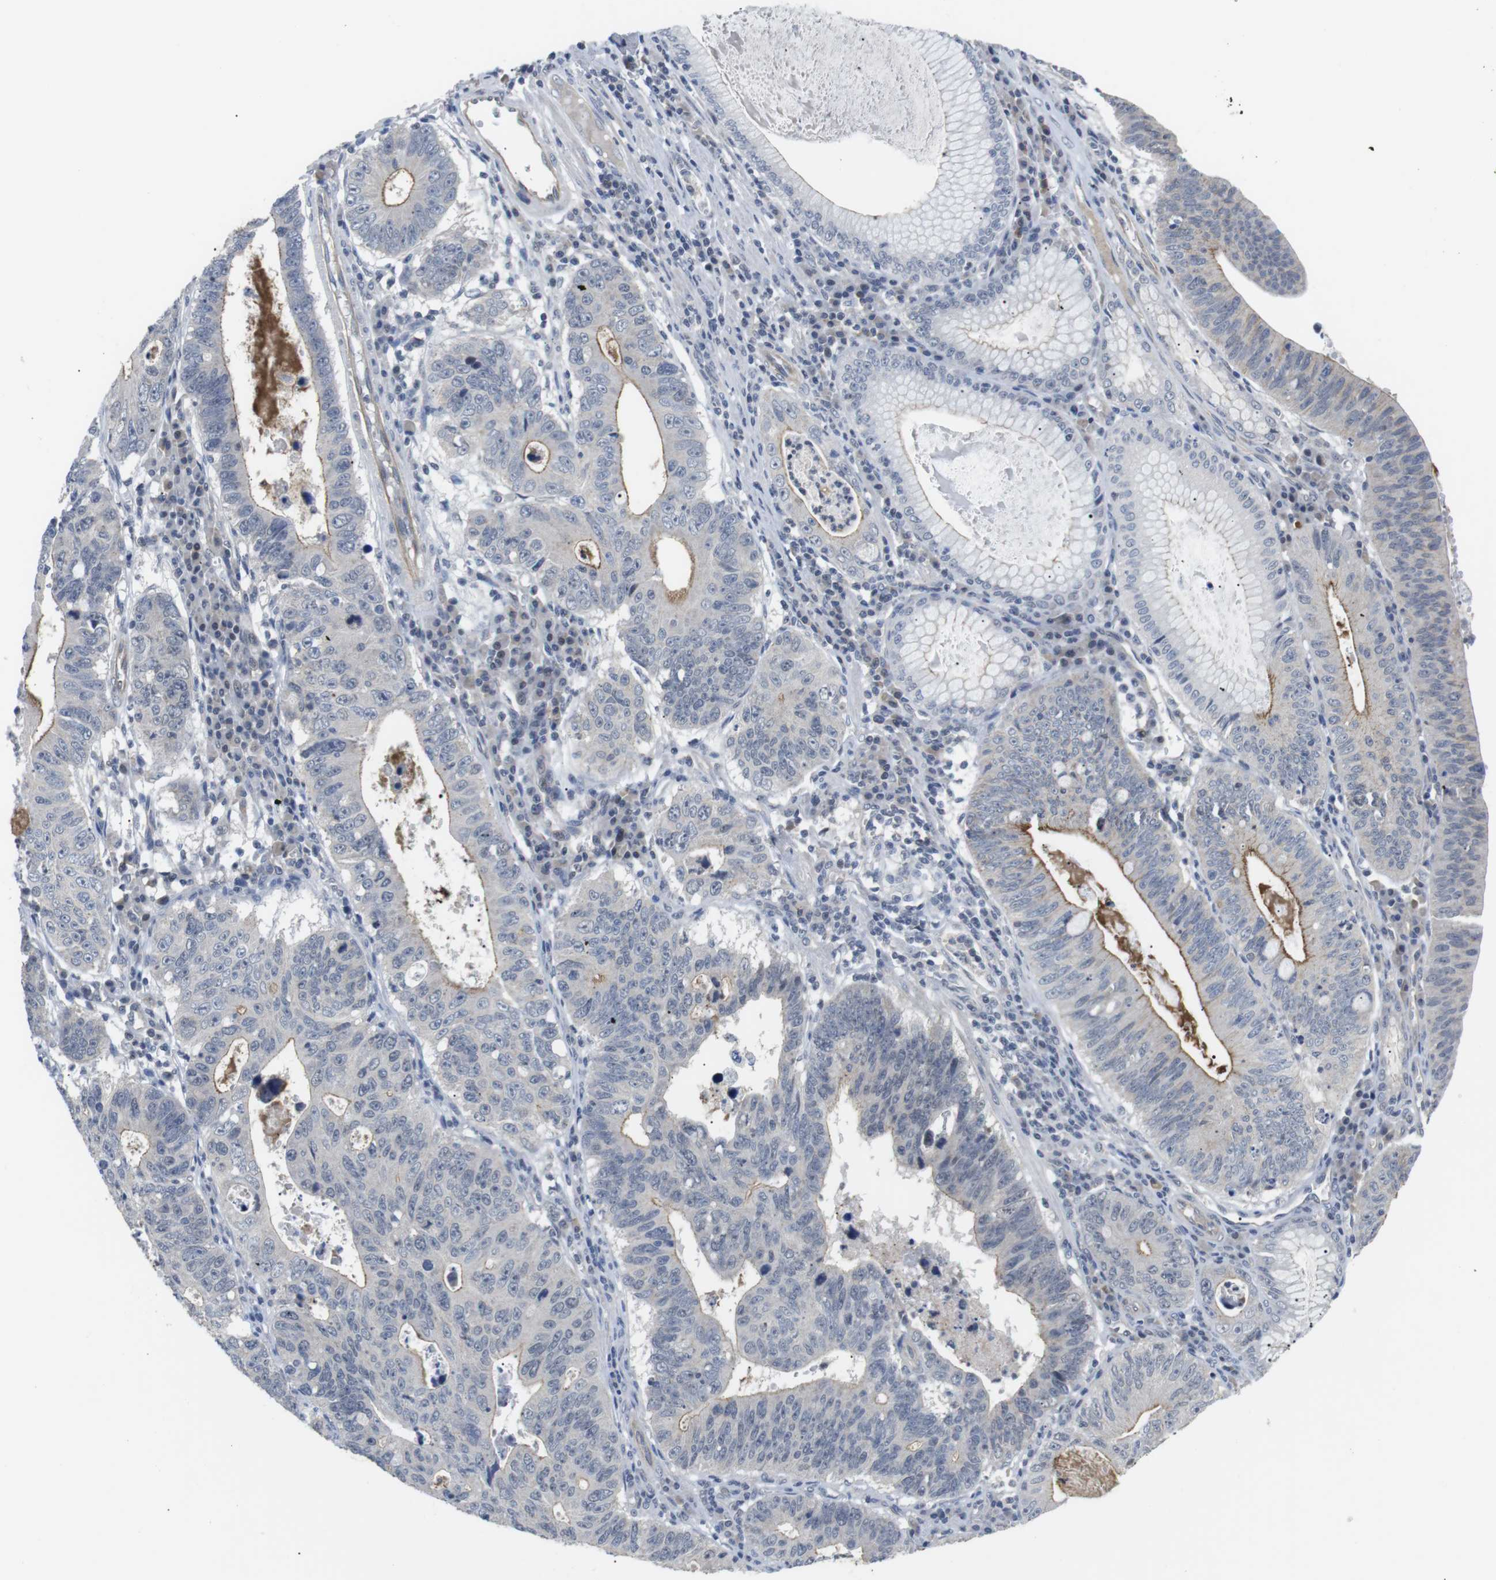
{"staining": {"intensity": "moderate", "quantity": "<25%", "location": "cytoplasmic/membranous"}, "tissue": "stomach cancer", "cell_type": "Tumor cells", "image_type": "cancer", "snomed": [{"axis": "morphology", "description": "Adenocarcinoma, NOS"}, {"axis": "topography", "description": "Stomach"}], "caption": "DAB (3,3'-diaminobenzidine) immunohistochemical staining of human stomach cancer shows moderate cytoplasmic/membranous protein staining in approximately <25% of tumor cells.", "gene": "NECTIN1", "patient": {"sex": "male", "age": 59}}